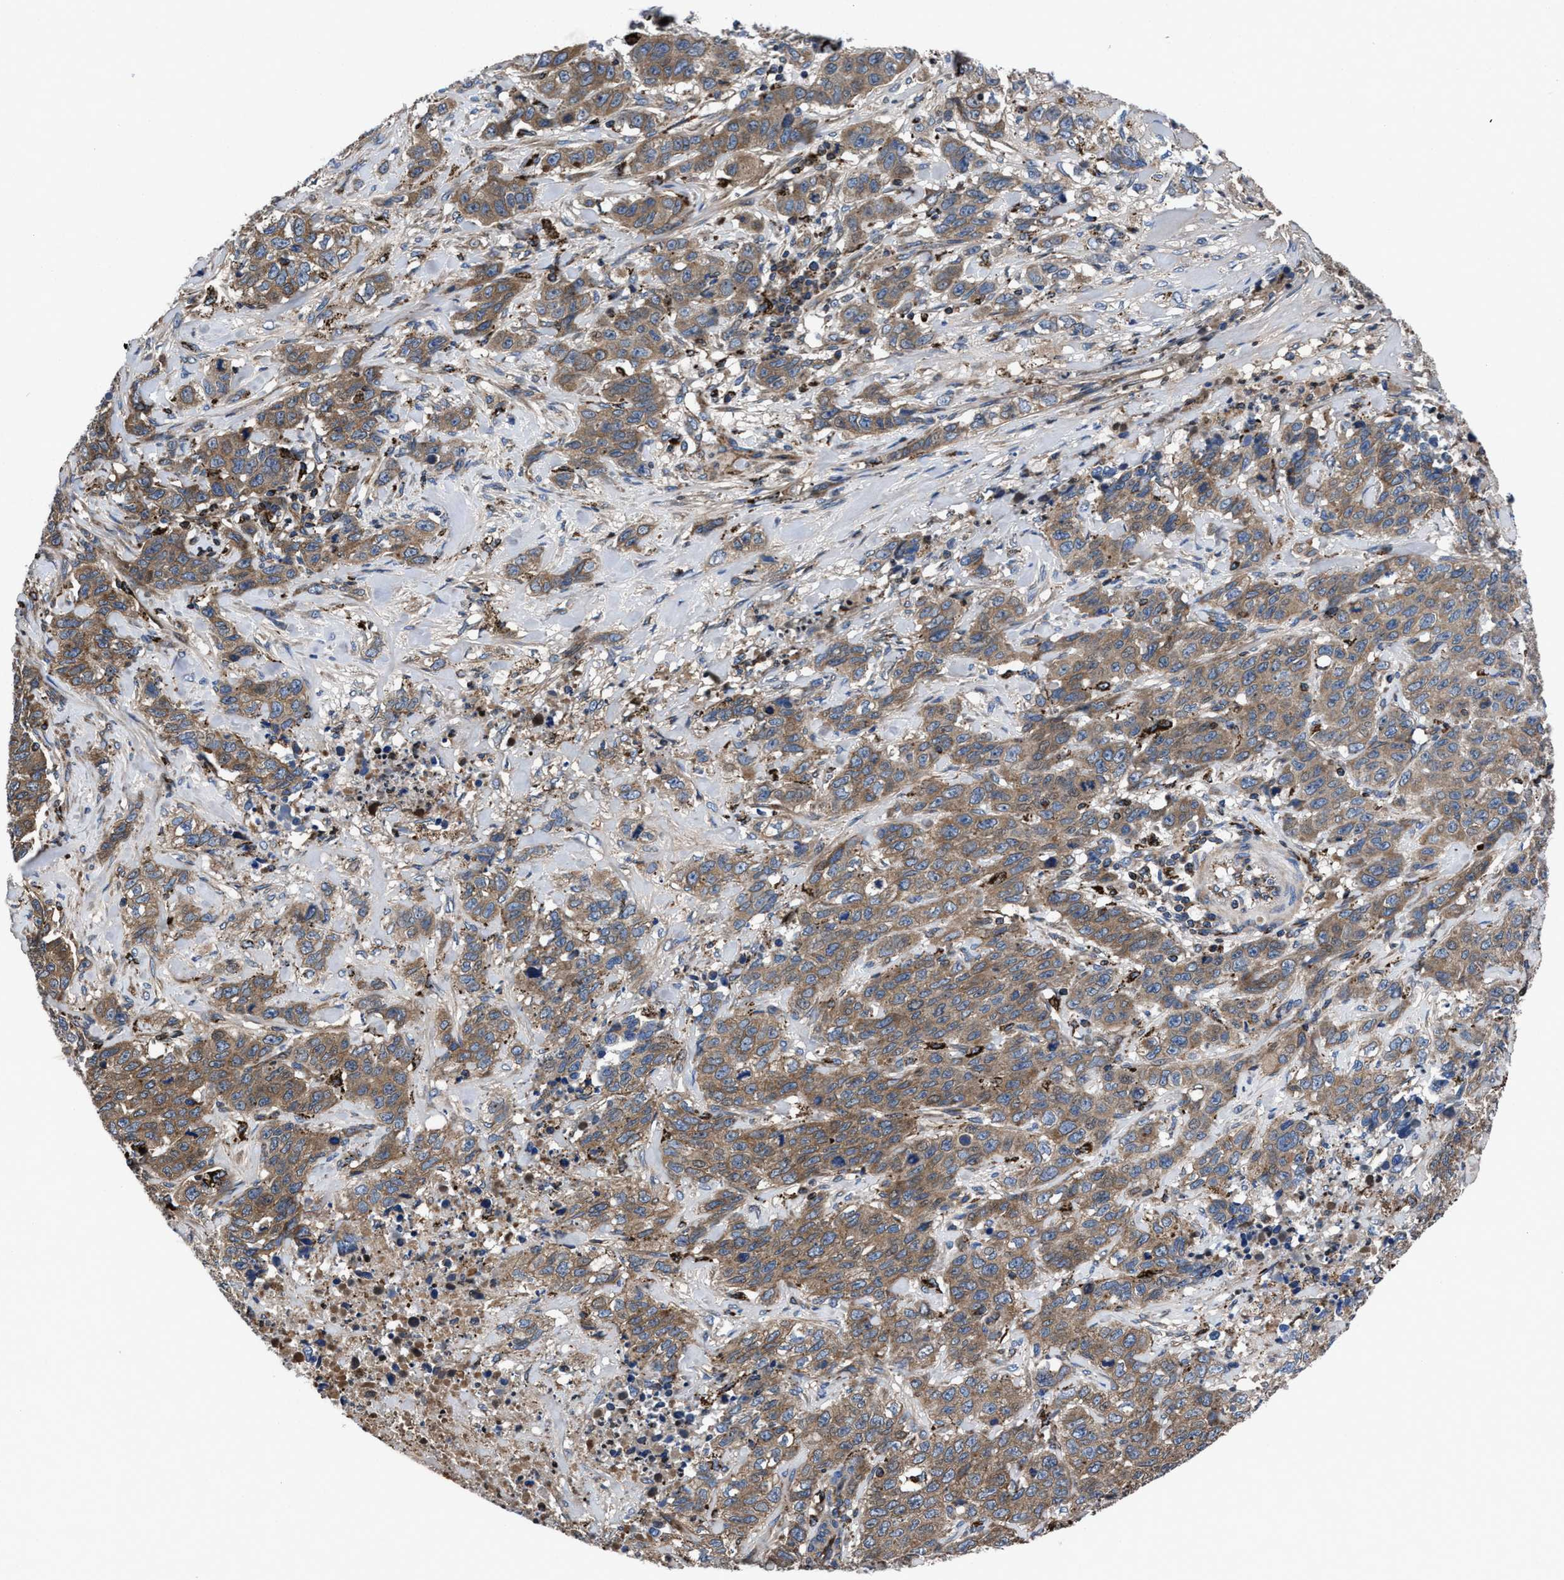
{"staining": {"intensity": "moderate", "quantity": ">75%", "location": "cytoplasmic/membranous"}, "tissue": "stomach cancer", "cell_type": "Tumor cells", "image_type": "cancer", "snomed": [{"axis": "morphology", "description": "Adenocarcinoma, NOS"}, {"axis": "topography", "description": "Stomach"}], "caption": "Immunohistochemistry photomicrograph of neoplastic tissue: stomach cancer (adenocarcinoma) stained using immunohistochemistry exhibits medium levels of moderate protein expression localized specifically in the cytoplasmic/membranous of tumor cells, appearing as a cytoplasmic/membranous brown color.", "gene": "PRR15L", "patient": {"sex": "male", "age": 48}}